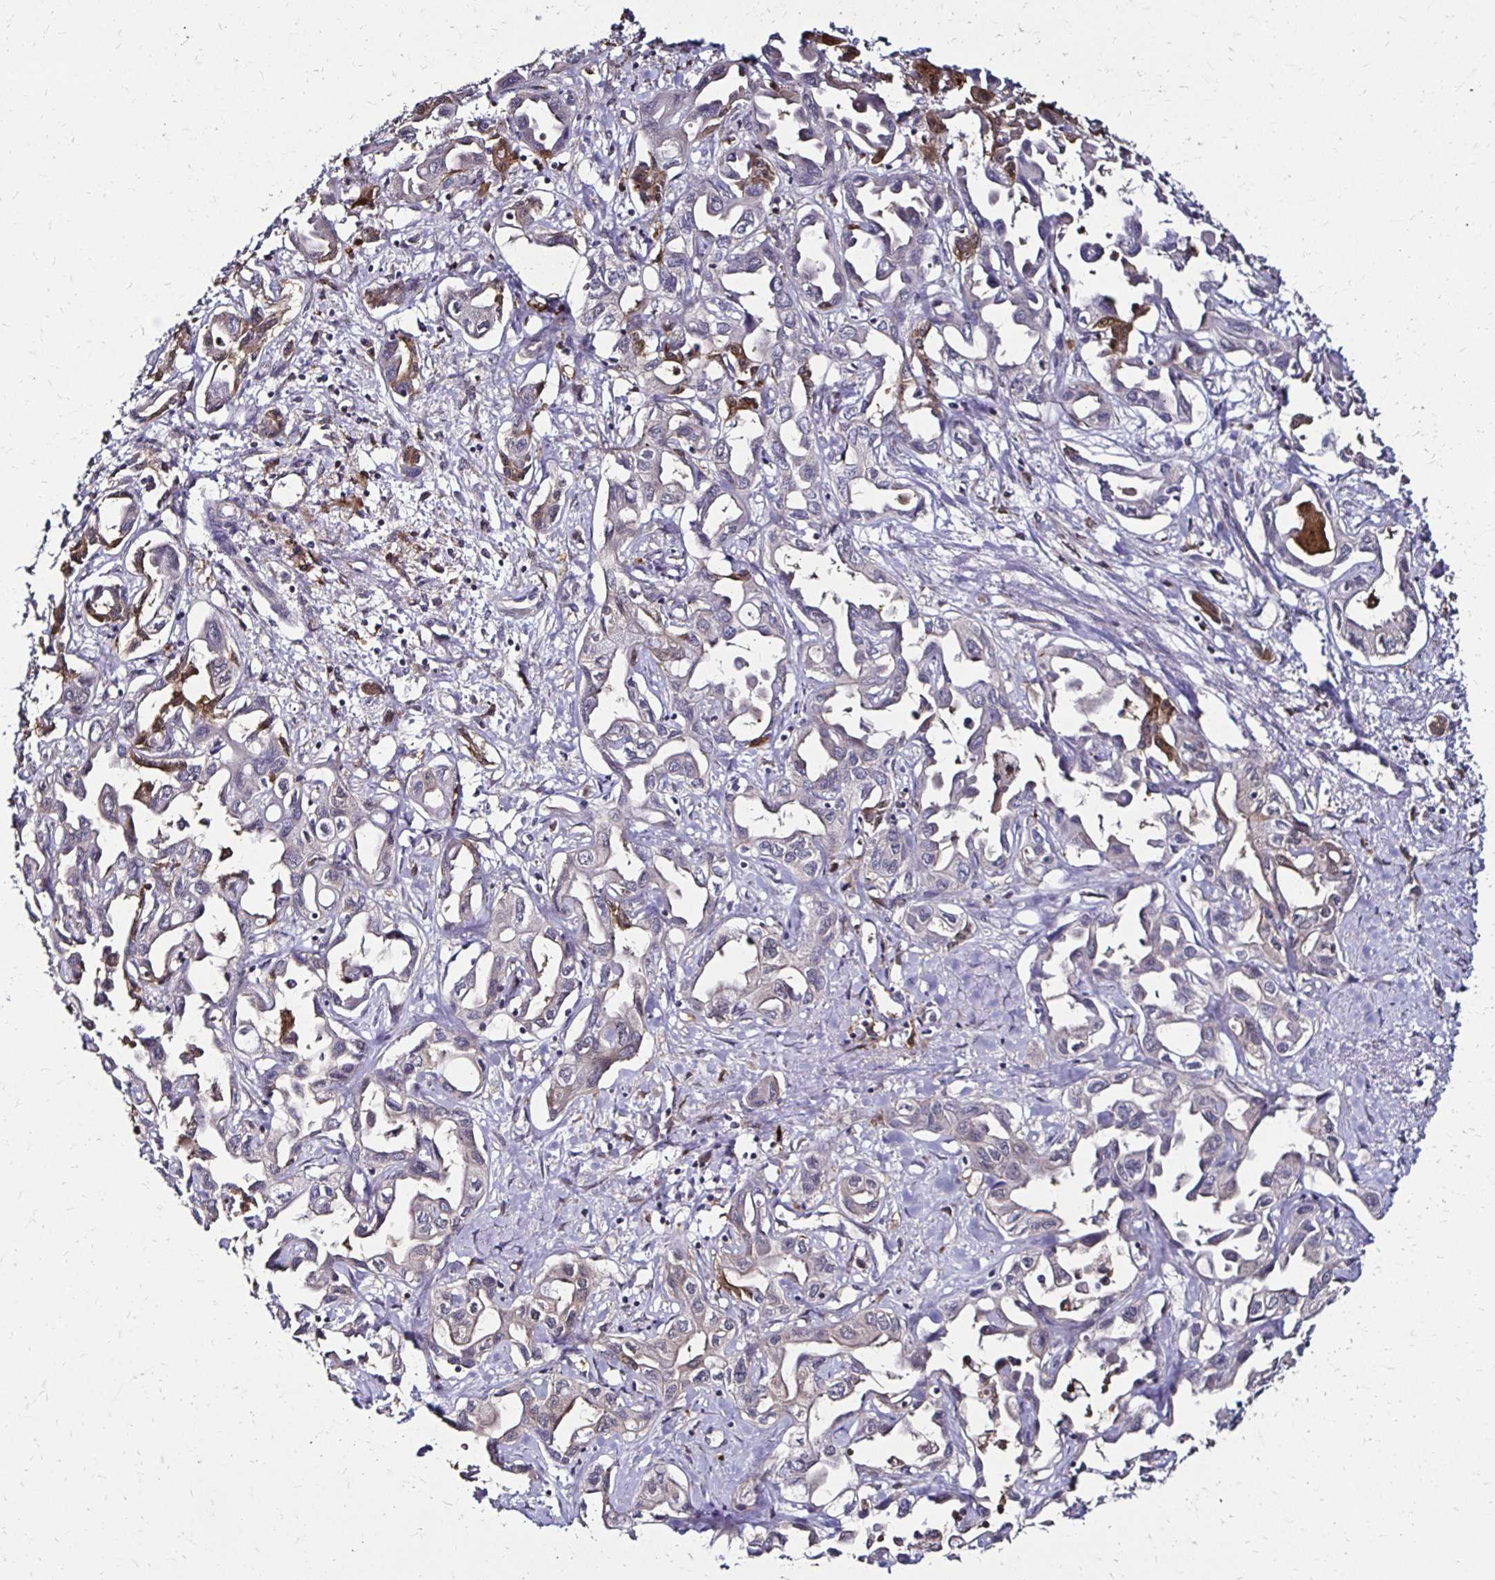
{"staining": {"intensity": "weak", "quantity": "<25%", "location": "cytoplasmic/membranous"}, "tissue": "liver cancer", "cell_type": "Tumor cells", "image_type": "cancer", "snomed": [{"axis": "morphology", "description": "Cholangiocarcinoma"}, {"axis": "topography", "description": "Liver"}], "caption": "Immunohistochemistry (IHC) micrograph of neoplastic tissue: liver cancer (cholangiocarcinoma) stained with DAB exhibits no significant protein staining in tumor cells.", "gene": "TXN", "patient": {"sex": "female", "age": 64}}